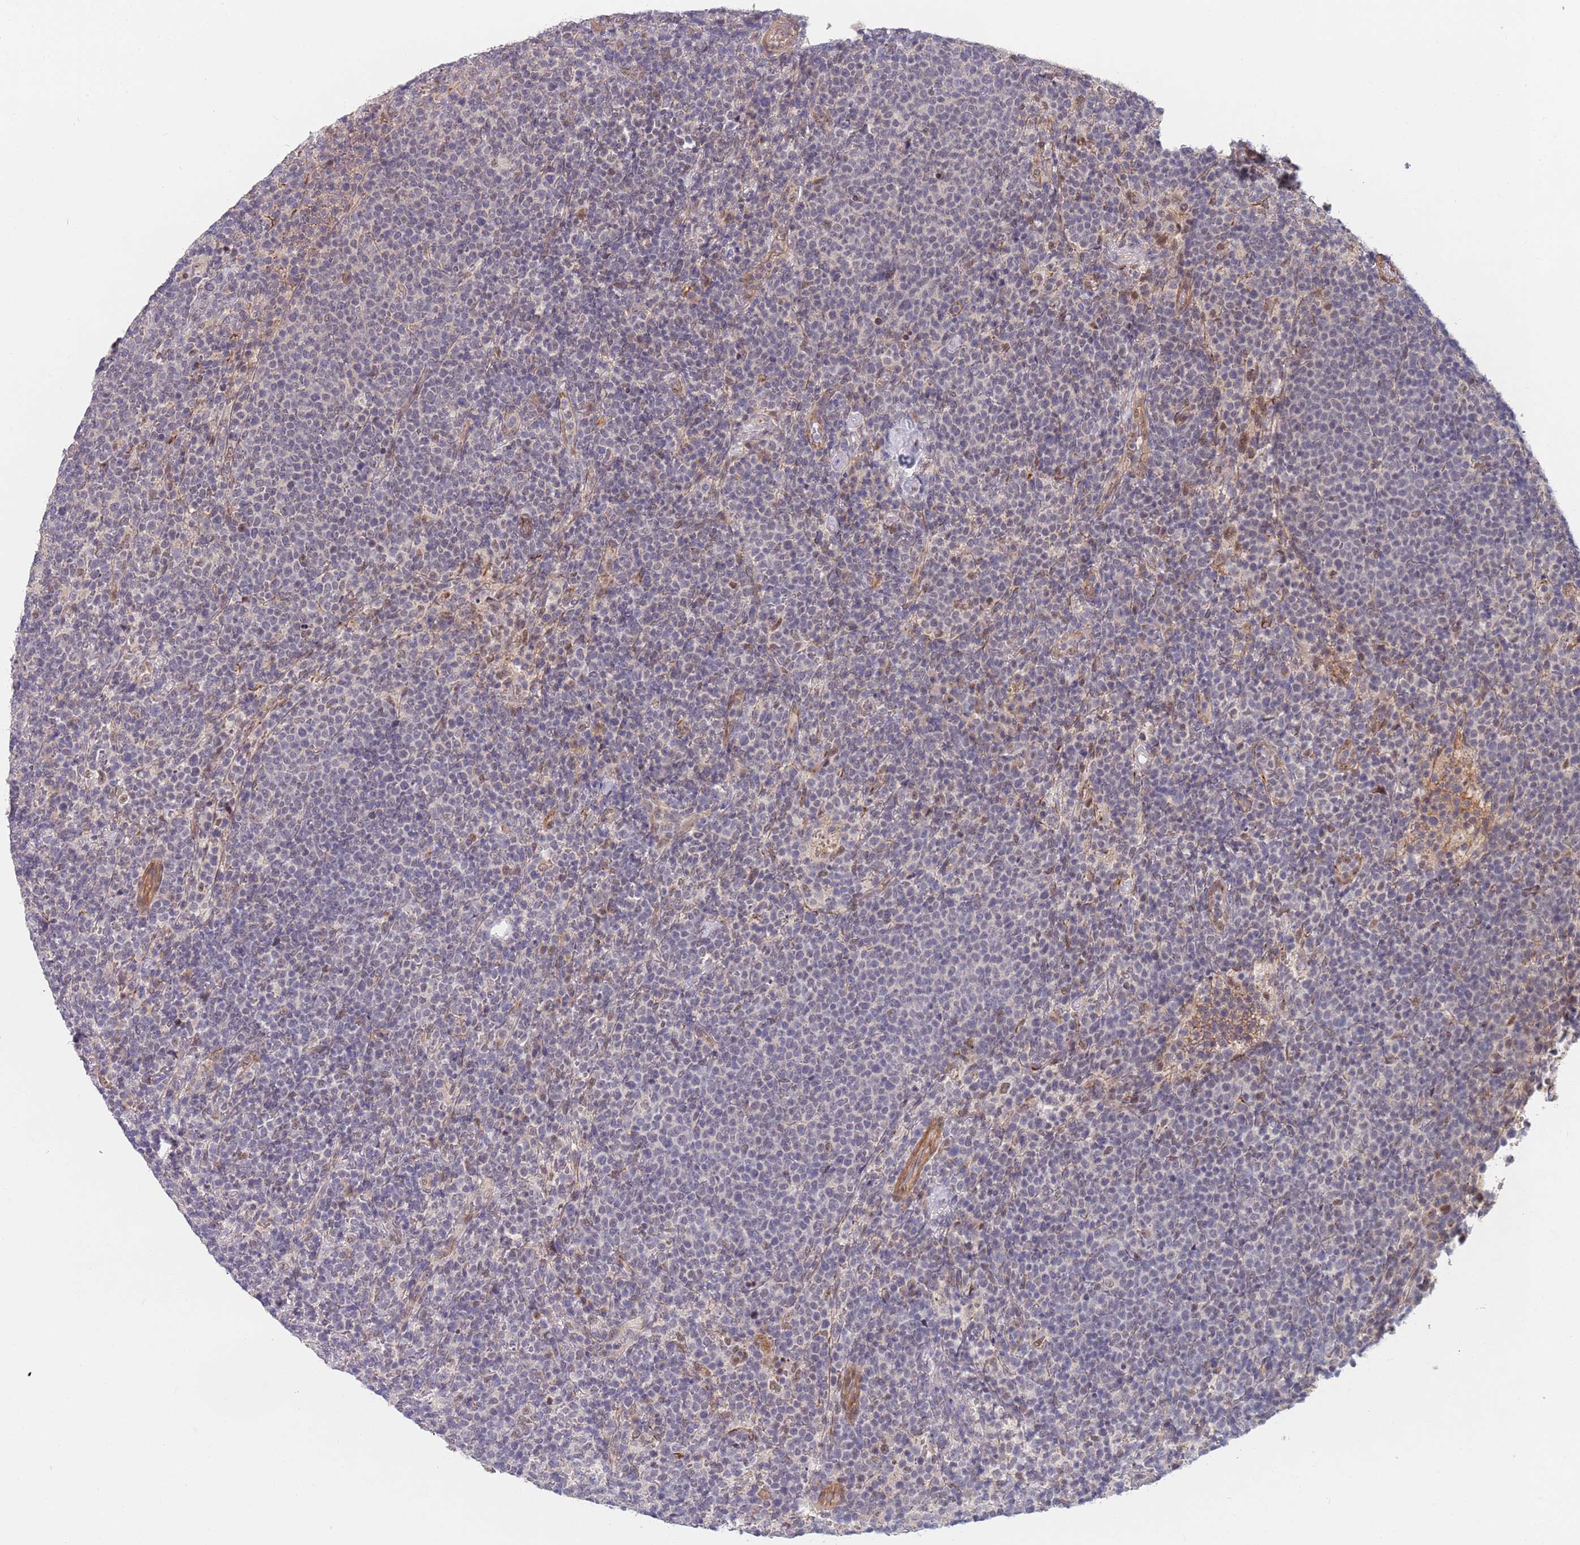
{"staining": {"intensity": "negative", "quantity": "none", "location": "none"}, "tissue": "lymphoma", "cell_type": "Tumor cells", "image_type": "cancer", "snomed": [{"axis": "morphology", "description": "Malignant lymphoma, non-Hodgkin's type, High grade"}, {"axis": "topography", "description": "Lymph node"}], "caption": "The photomicrograph reveals no staining of tumor cells in high-grade malignant lymphoma, non-Hodgkin's type.", "gene": "B4GALT4", "patient": {"sex": "male", "age": 61}}